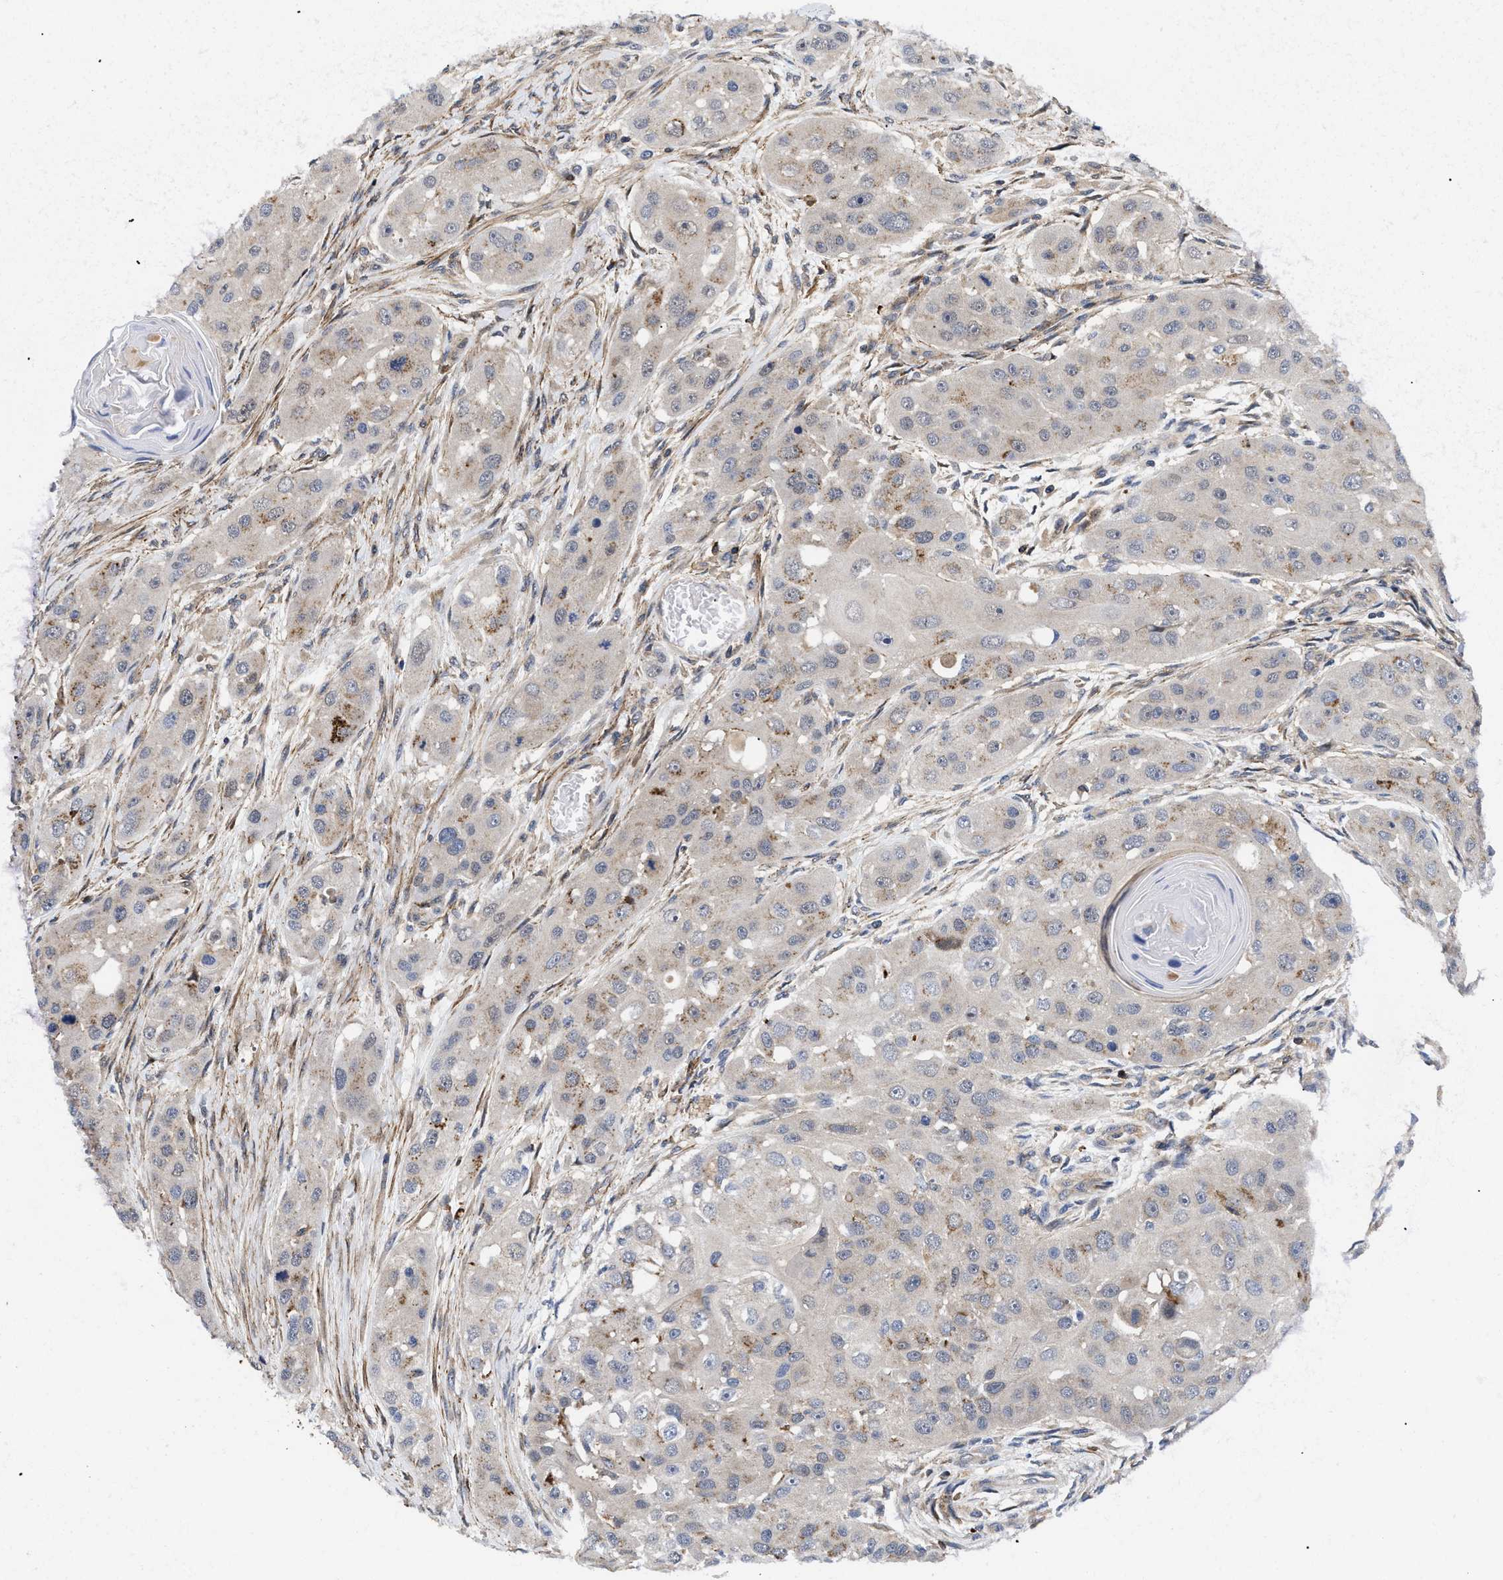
{"staining": {"intensity": "moderate", "quantity": "<25%", "location": "cytoplasmic/membranous"}, "tissue": "head and neck cancer", "cell_type": "Tumor cells", "image_type": "cancer", "snomed": [{"axis": "morphology", "description": "Normal tissue, NOS"}, {"axis": "morphology", "description": "Squamous cell carcinoma, NOS"}, {"axis": "topography", "description": "Skeletal muscle"}, {"axis": "topography", "description": "Head-Neck"}], "caption": "Immunohistochemical staining of human head and neck cancer shows low levels of moderate cytoplasmic/membranous protein staining in about <25% of tumor cells. The staining is performed using DAB brown chromogen to label protein expression. The nuclei are counter-stained blue using hematoxylin.", "gene": "SPAST", "patient": {"sex": "male", "age": 51}}